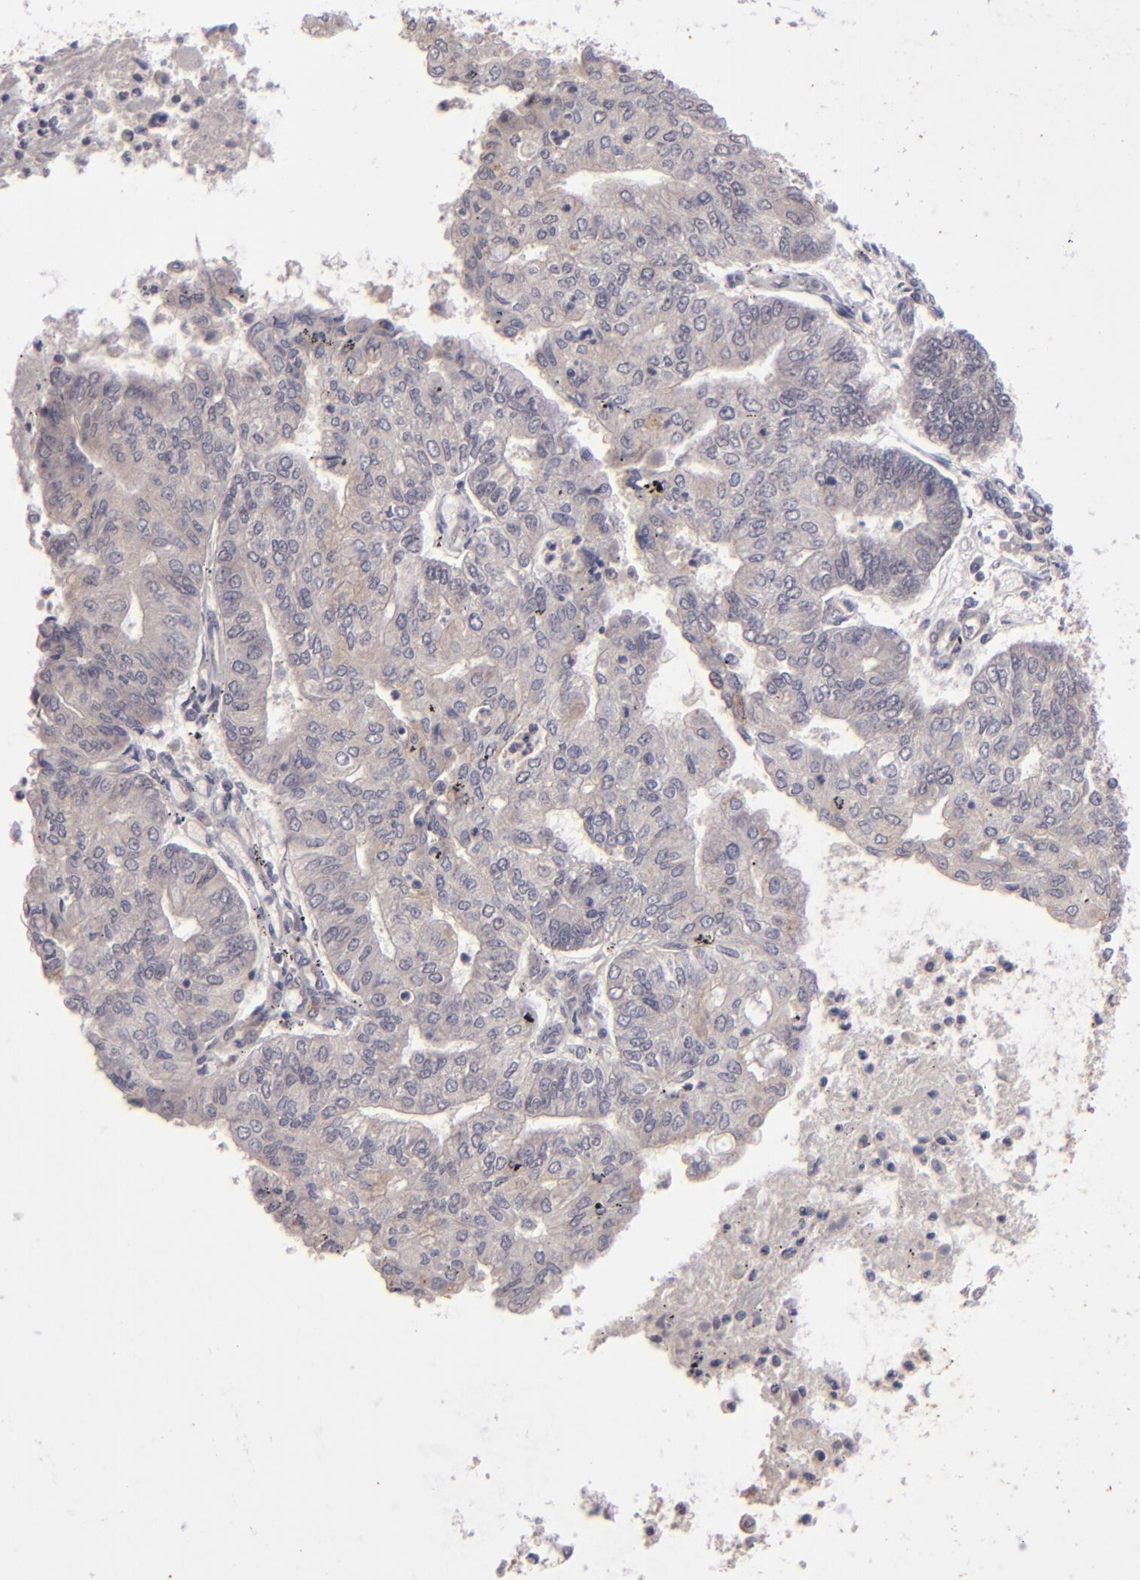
{"staining": {"intensity": "negative", "quantity": "none", "location": "none"}, "tissue": "endometrial cancer", "cell_type": "Tumor cells", "image_type": "cancer", "snomed": [{"axis": "morphology", "description": "Adenocarcinoma, NOS"}, {"axis": "topography", "description": "Endometrium"}], "caption": "An immunohistochemistry (IHC) histopathology image of endometrial cancer (adenocarcinoma) is shown. There is no staining in tumor cells of endometrial cancer (adenocarcinoma).", "gene": "DFFA", "patient": {"sex": "female", "age": 59}}